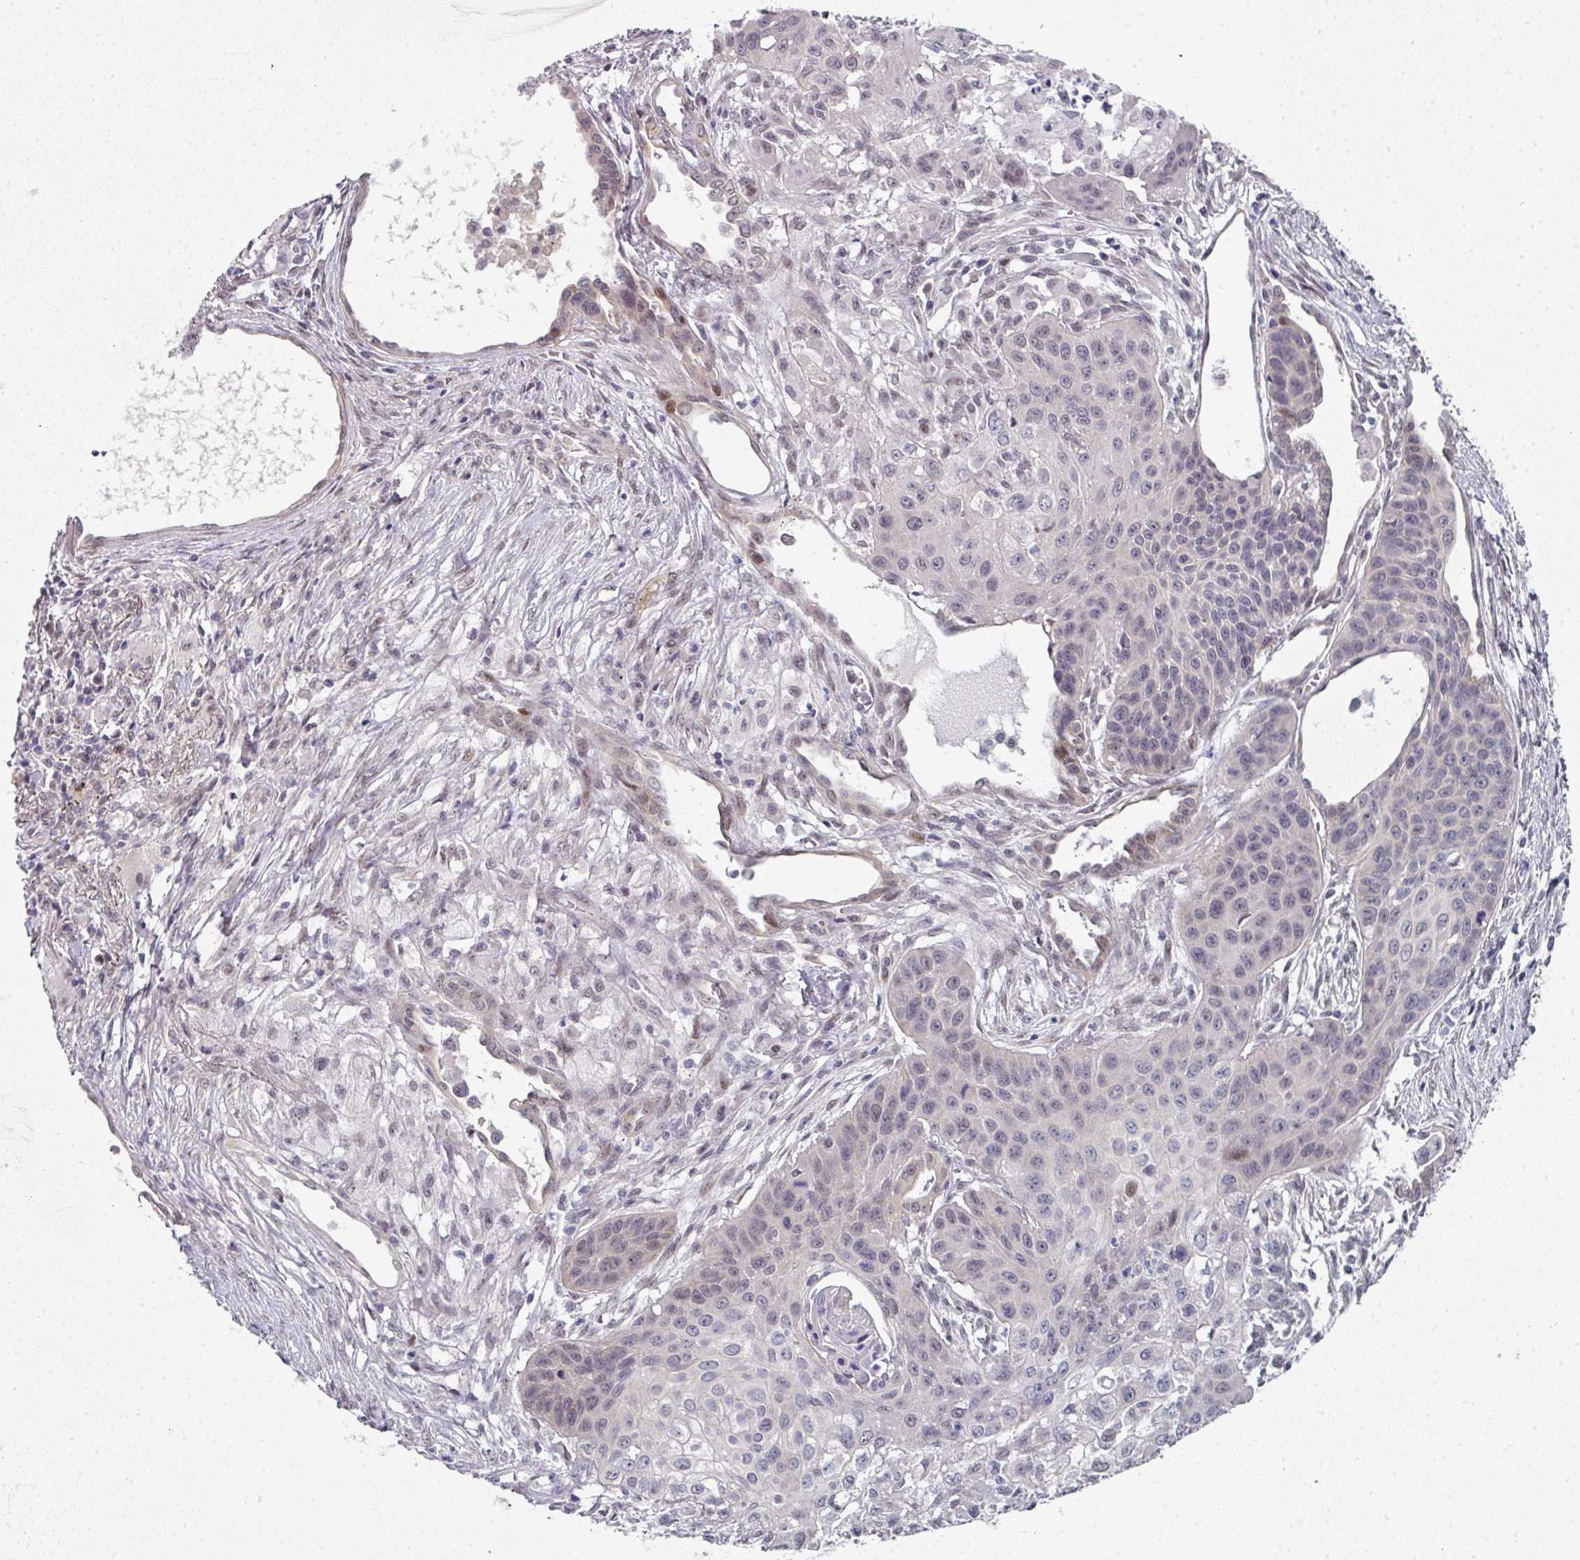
{"staining": {"intensity": "negative", "quantity": "none", "location": "none"}, "tissue": "lung cancer", "cell_type": "Tumor cells", "image_type": "cancer", "snomed": [{"axis": "morphology", "description": "Squamous cell carcinoma, NOS"}, {"axis": "topography", "description": "Lung"}], "caption": "The histopathology image shows no staining of tumor cells in lung cancer (squamous cell carcinoma). Nuclei are stained in blue.", "gene": "TMCC1", "patient": {"sex": "male", "age": 71}}